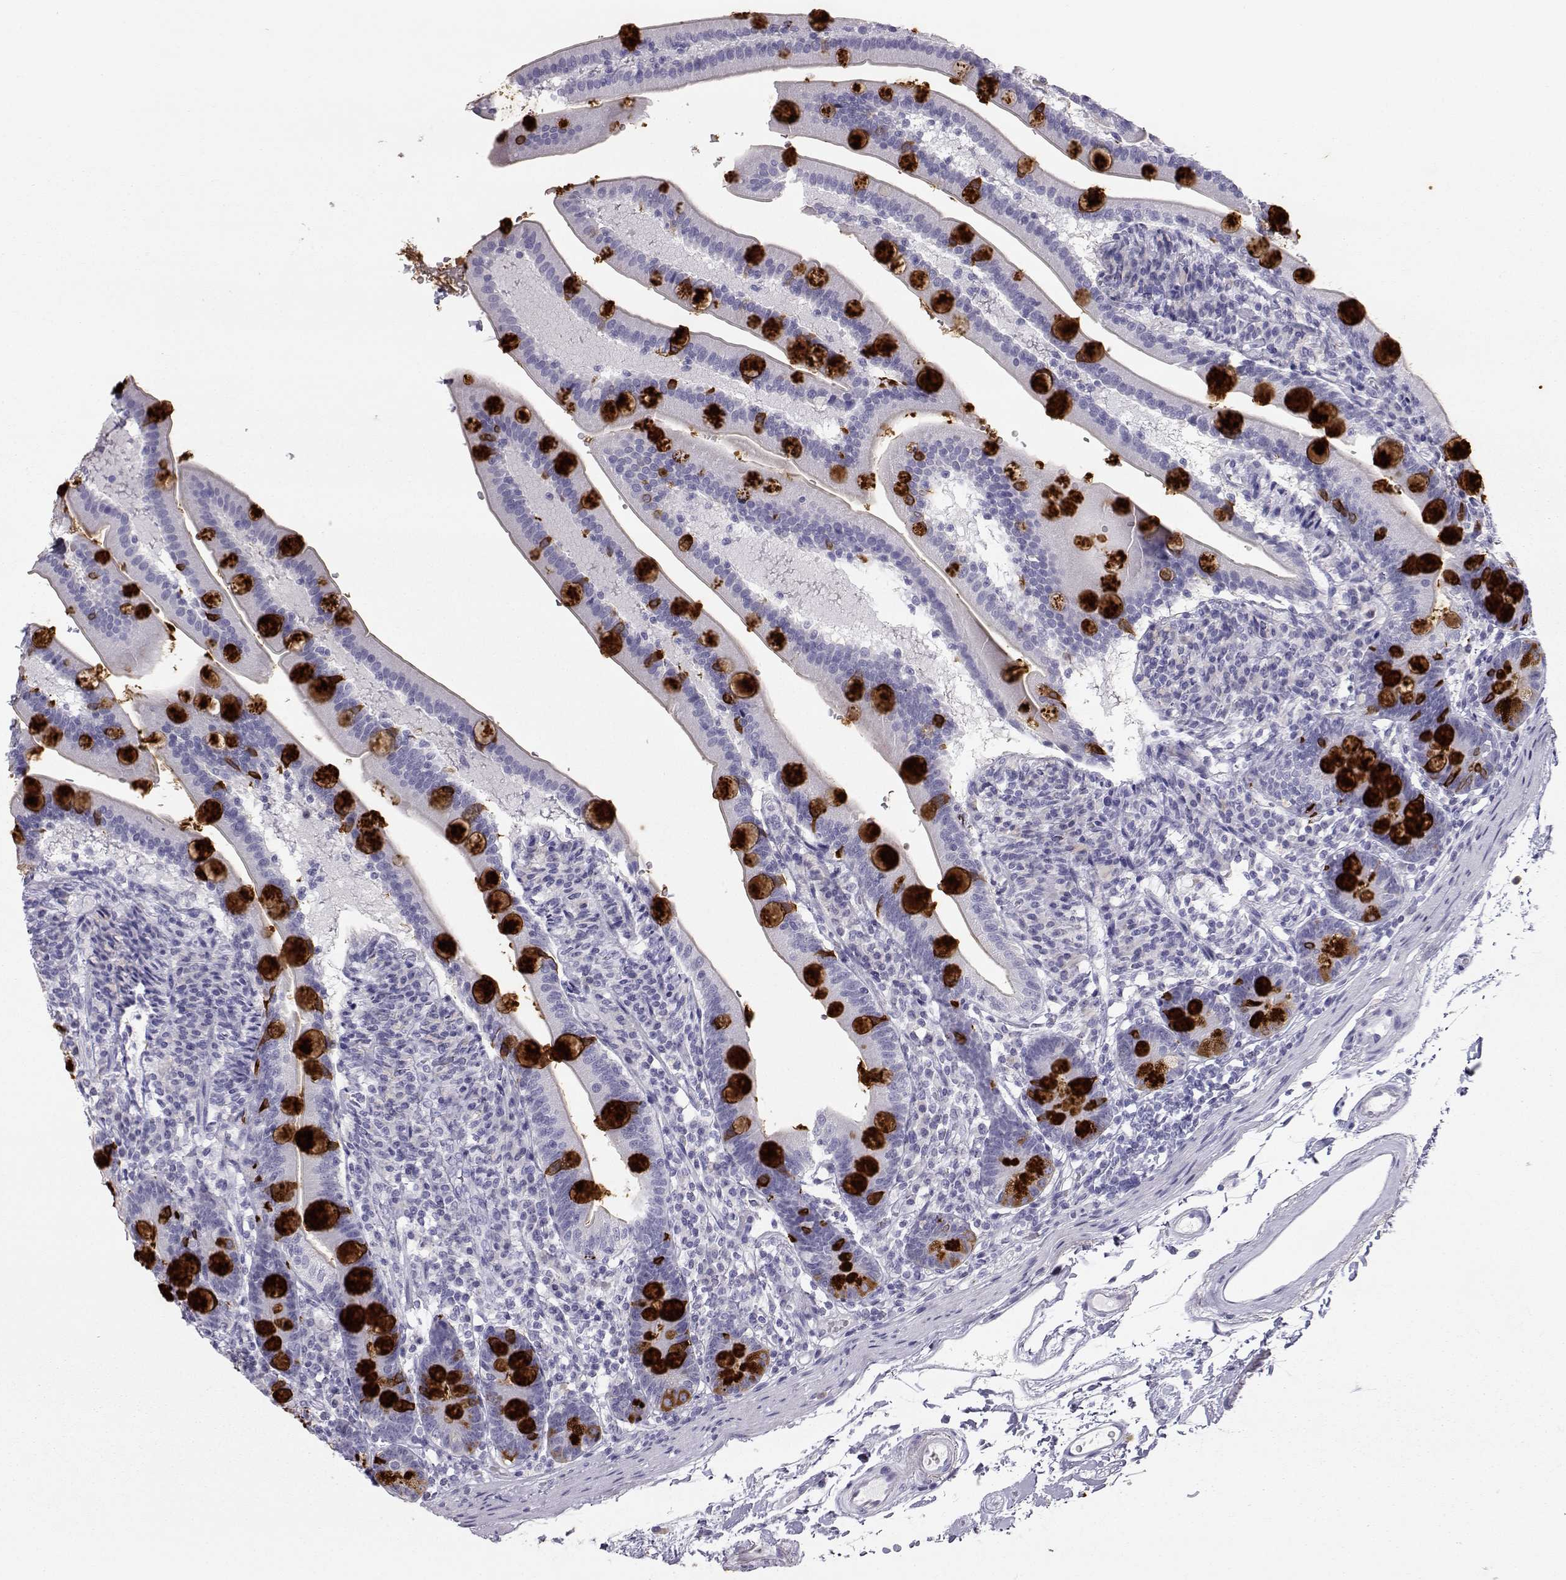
{"staining": {"intensity": "strong", "quantity": "<25%", "location": "cytoplasmic/membranous"}, "tissue": "duodenum", "cell_type": "Glandular cells", "image_type": "normal", "snomed": [{"axis": "morphology", "description": "Normal tissue, NOS"}, {"axis": "topography", "description": "Duodenum"}], "caption": "A photomicrograph showing strong cytoplasmic/membranous expression in about <25% of glandular cells in benign duodenum, as visualized by brown immunohistochemical staining.", "gene": "ITLN1", "patient": {"sex": "female", "age": 67}}